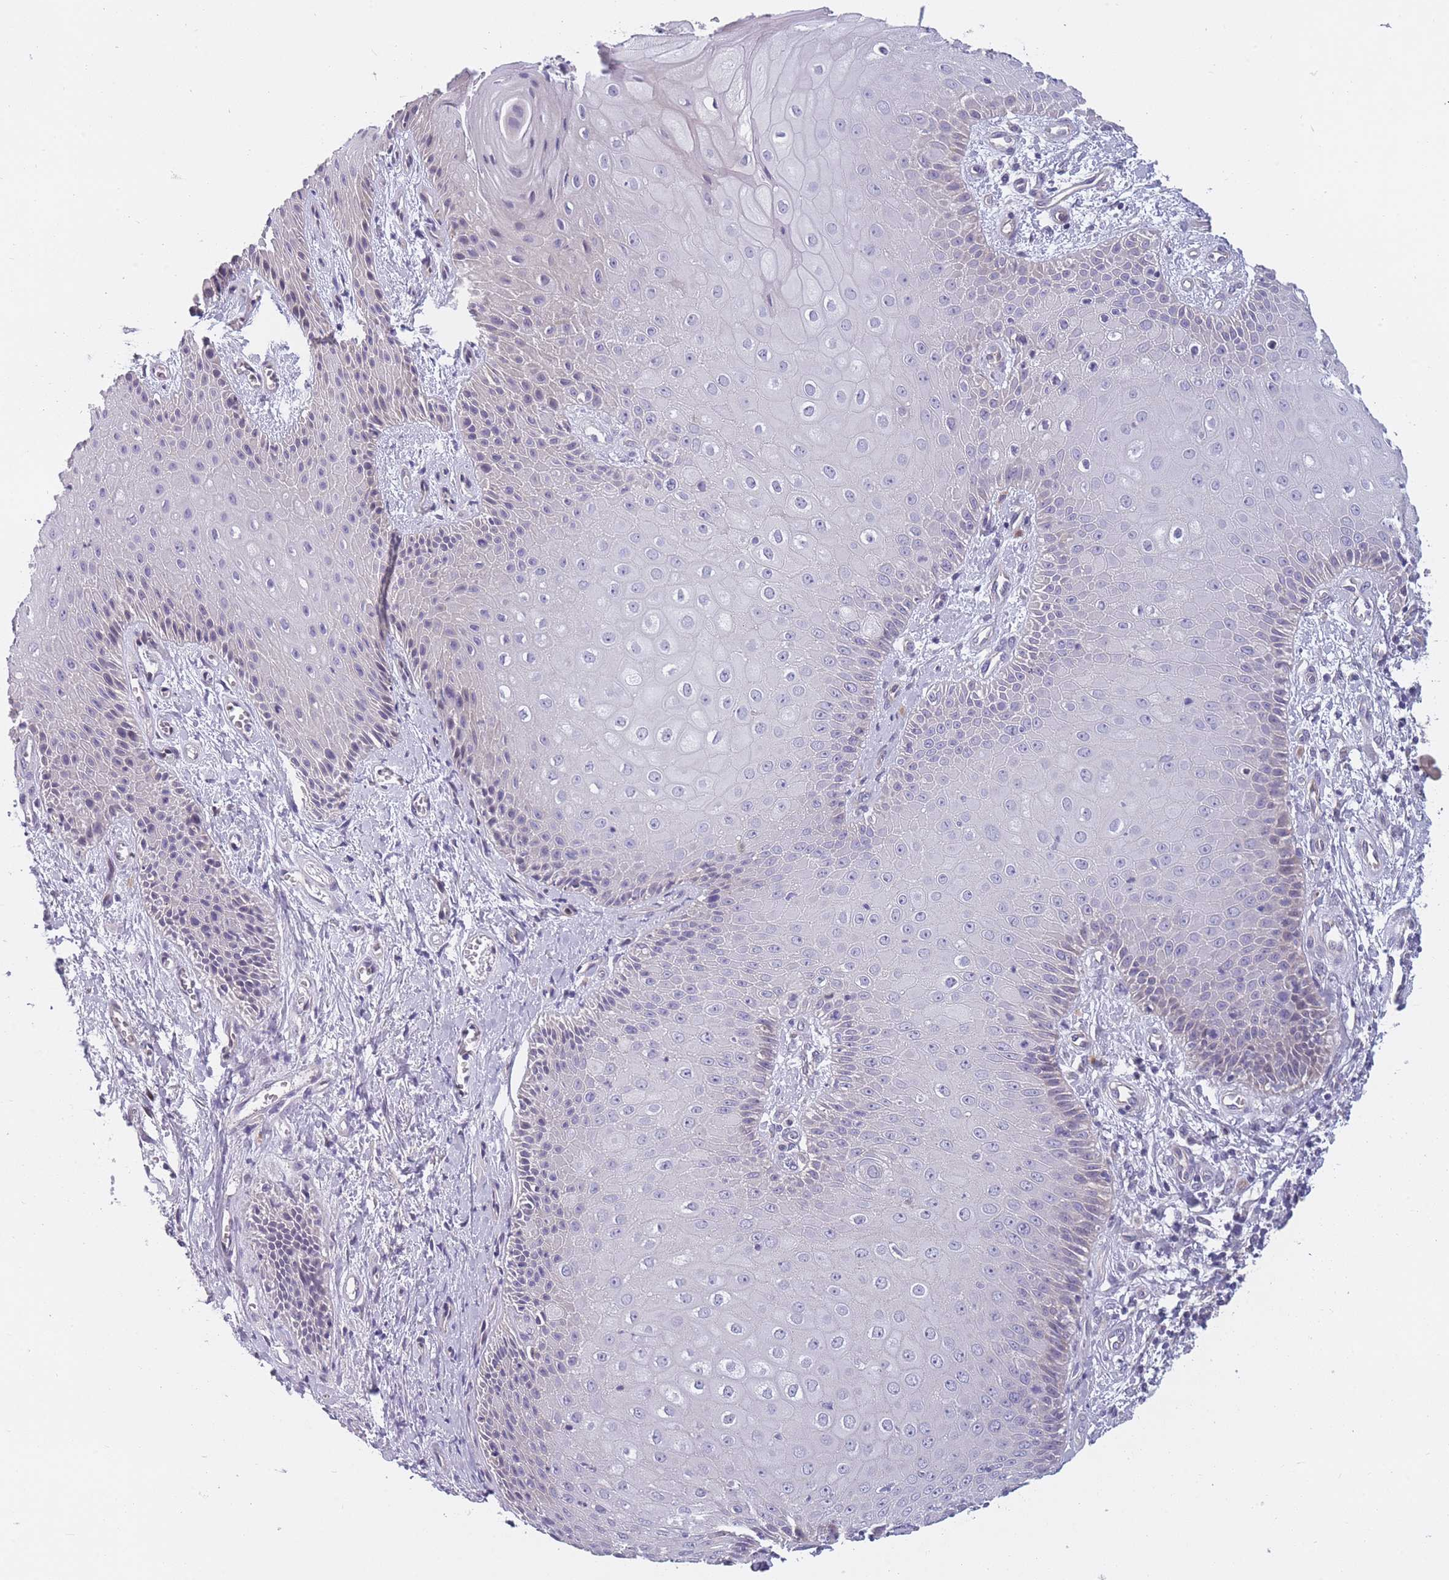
{"staining": {"intensity": "weak", "quantity": "<25%", "location": "cytoplasmic/membranous,nuclear"}, "tissue": "skin", "cell_type": "Epidermal cells", "image_type": "normal", "snomed": [{"axis": "morphology", "description": "Normal tissue, NOS"}, {"axis": "topography", "description": "Anal"}], "caption": "High magnification brightfield microscopy of unremarkable skin stained with DAB (brown) and counterstained with hematoxylin (blue): epidermal cells show no significant positivity.", "gene": "FAM83F", "patient": {"sex": "male", "age": 80}}